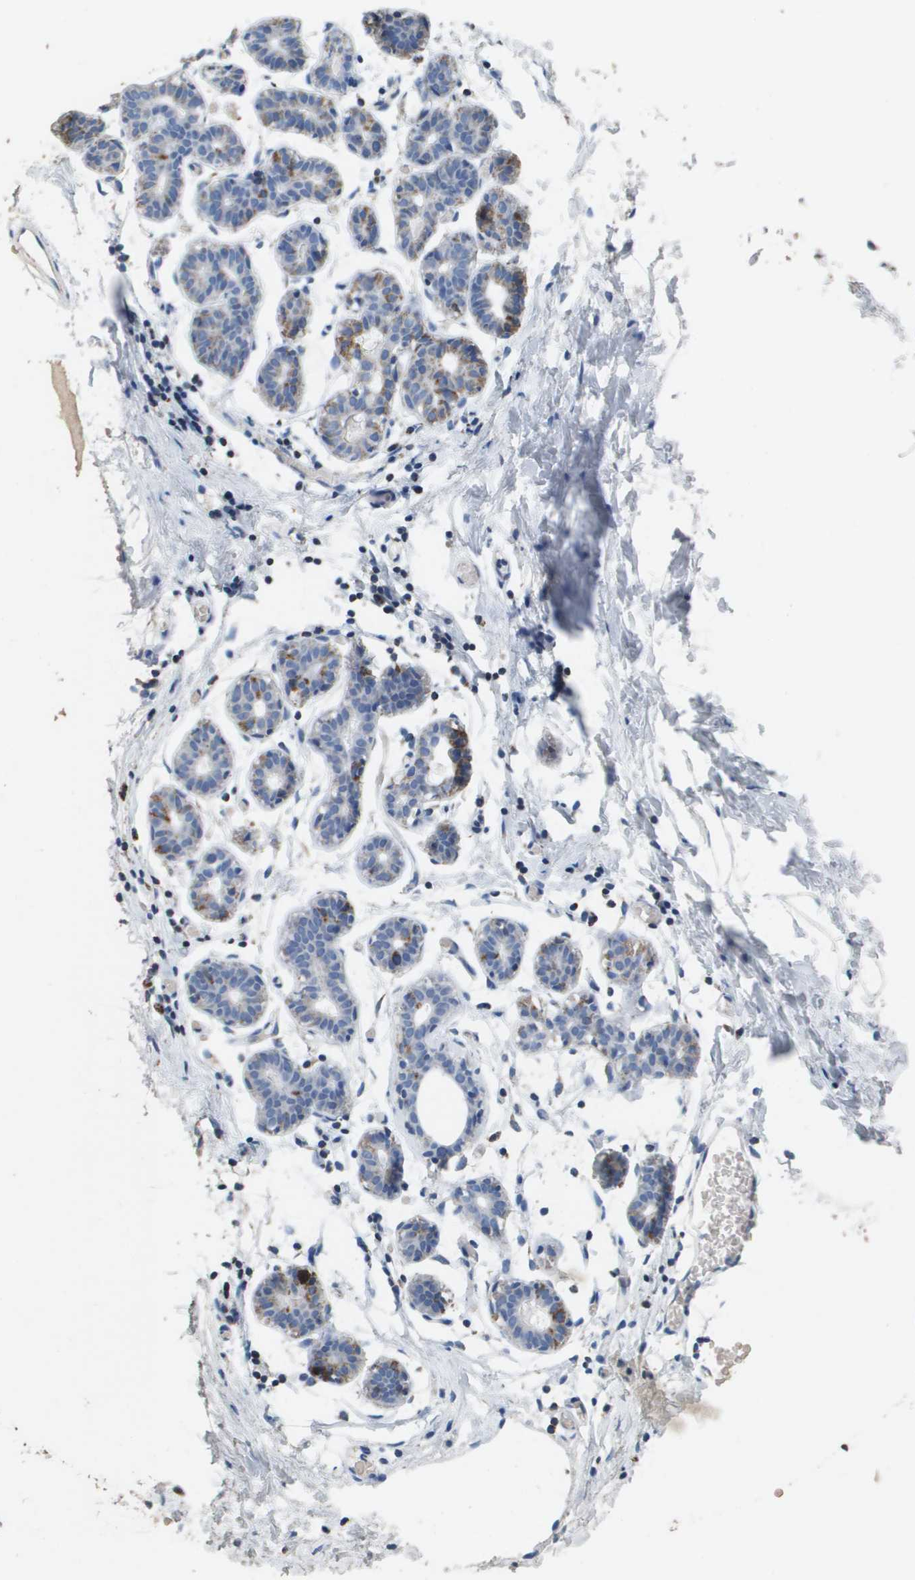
{"staining": {"intensity": "negative", "quantity": "none", "location": "none"}, "tissue": "breast", "cell_type": "Adipocytes", "image_type": "normal", "snomed": [{"axis": "morphology", "description": "Normal tissue, NOS"}, {"axis": "topography", "description": "Breast"}], "caption": "The immunohistochemistry photomicrograph has no significant staining in adipocytes of breast.", "gene": "ATP5F1B", "patient": {"sex": "female", "age": 27}}